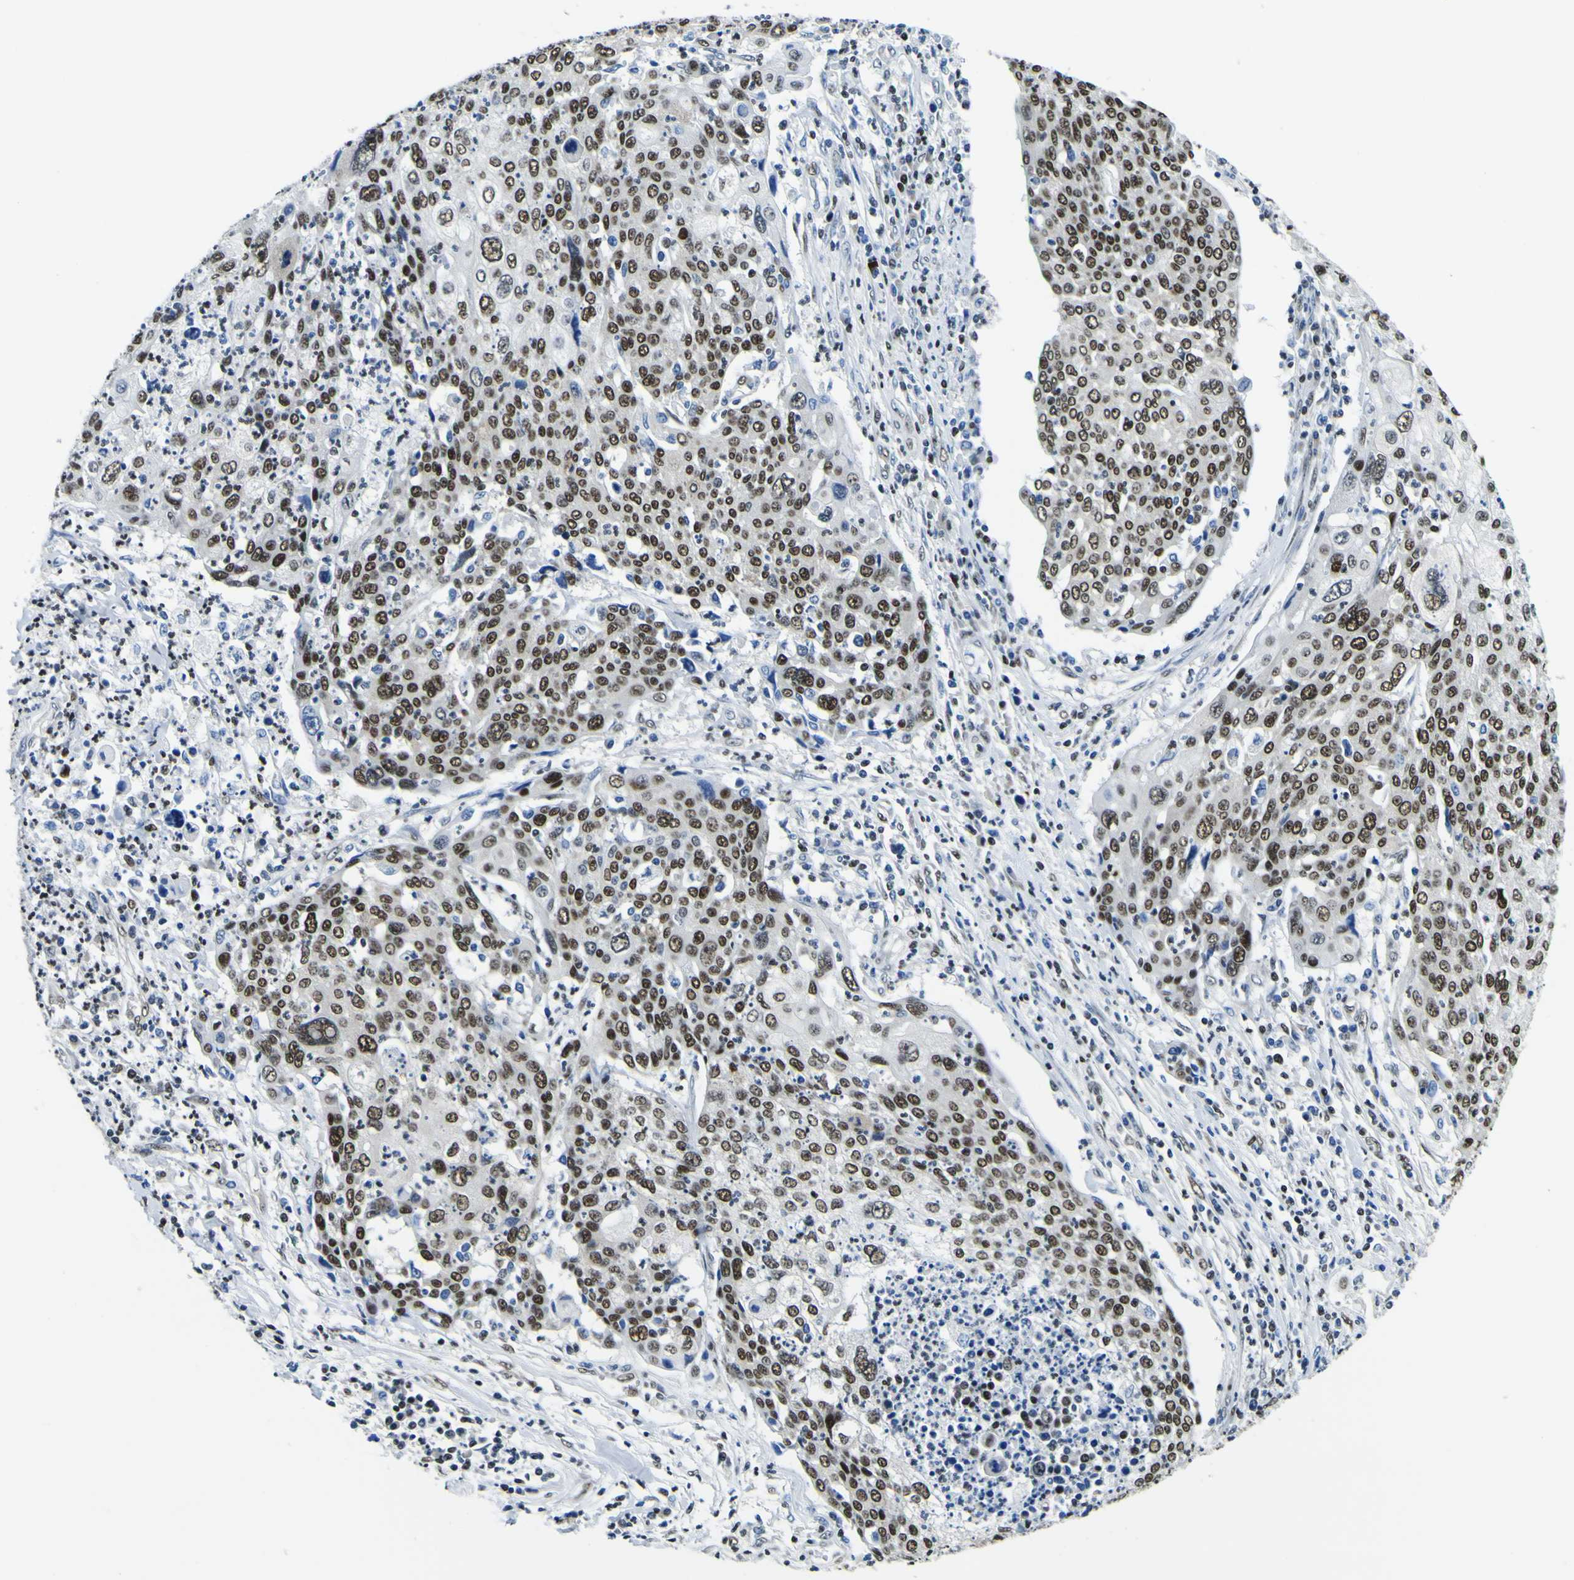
{"staining": {"intensity": "strong", "quantity": ">75%", "location": "nuclear"}, "tissue": "cervical cancer", "cell_type": "Tumor cells", "image_type": "cancer", "snomed": [{"axis": "morphology", "description": "Squamous cell carcinoma, NOS"}, {"axis": "topography", "description": "Cervix"}], "caption": "This photomicrograph displays immunohistochemistry staining of cervical cancer, with high strong nuclear positivity in approximately >75% of tumor cells.", "gene": "SP1", "patient": {"sex": "female", "age": 40}}